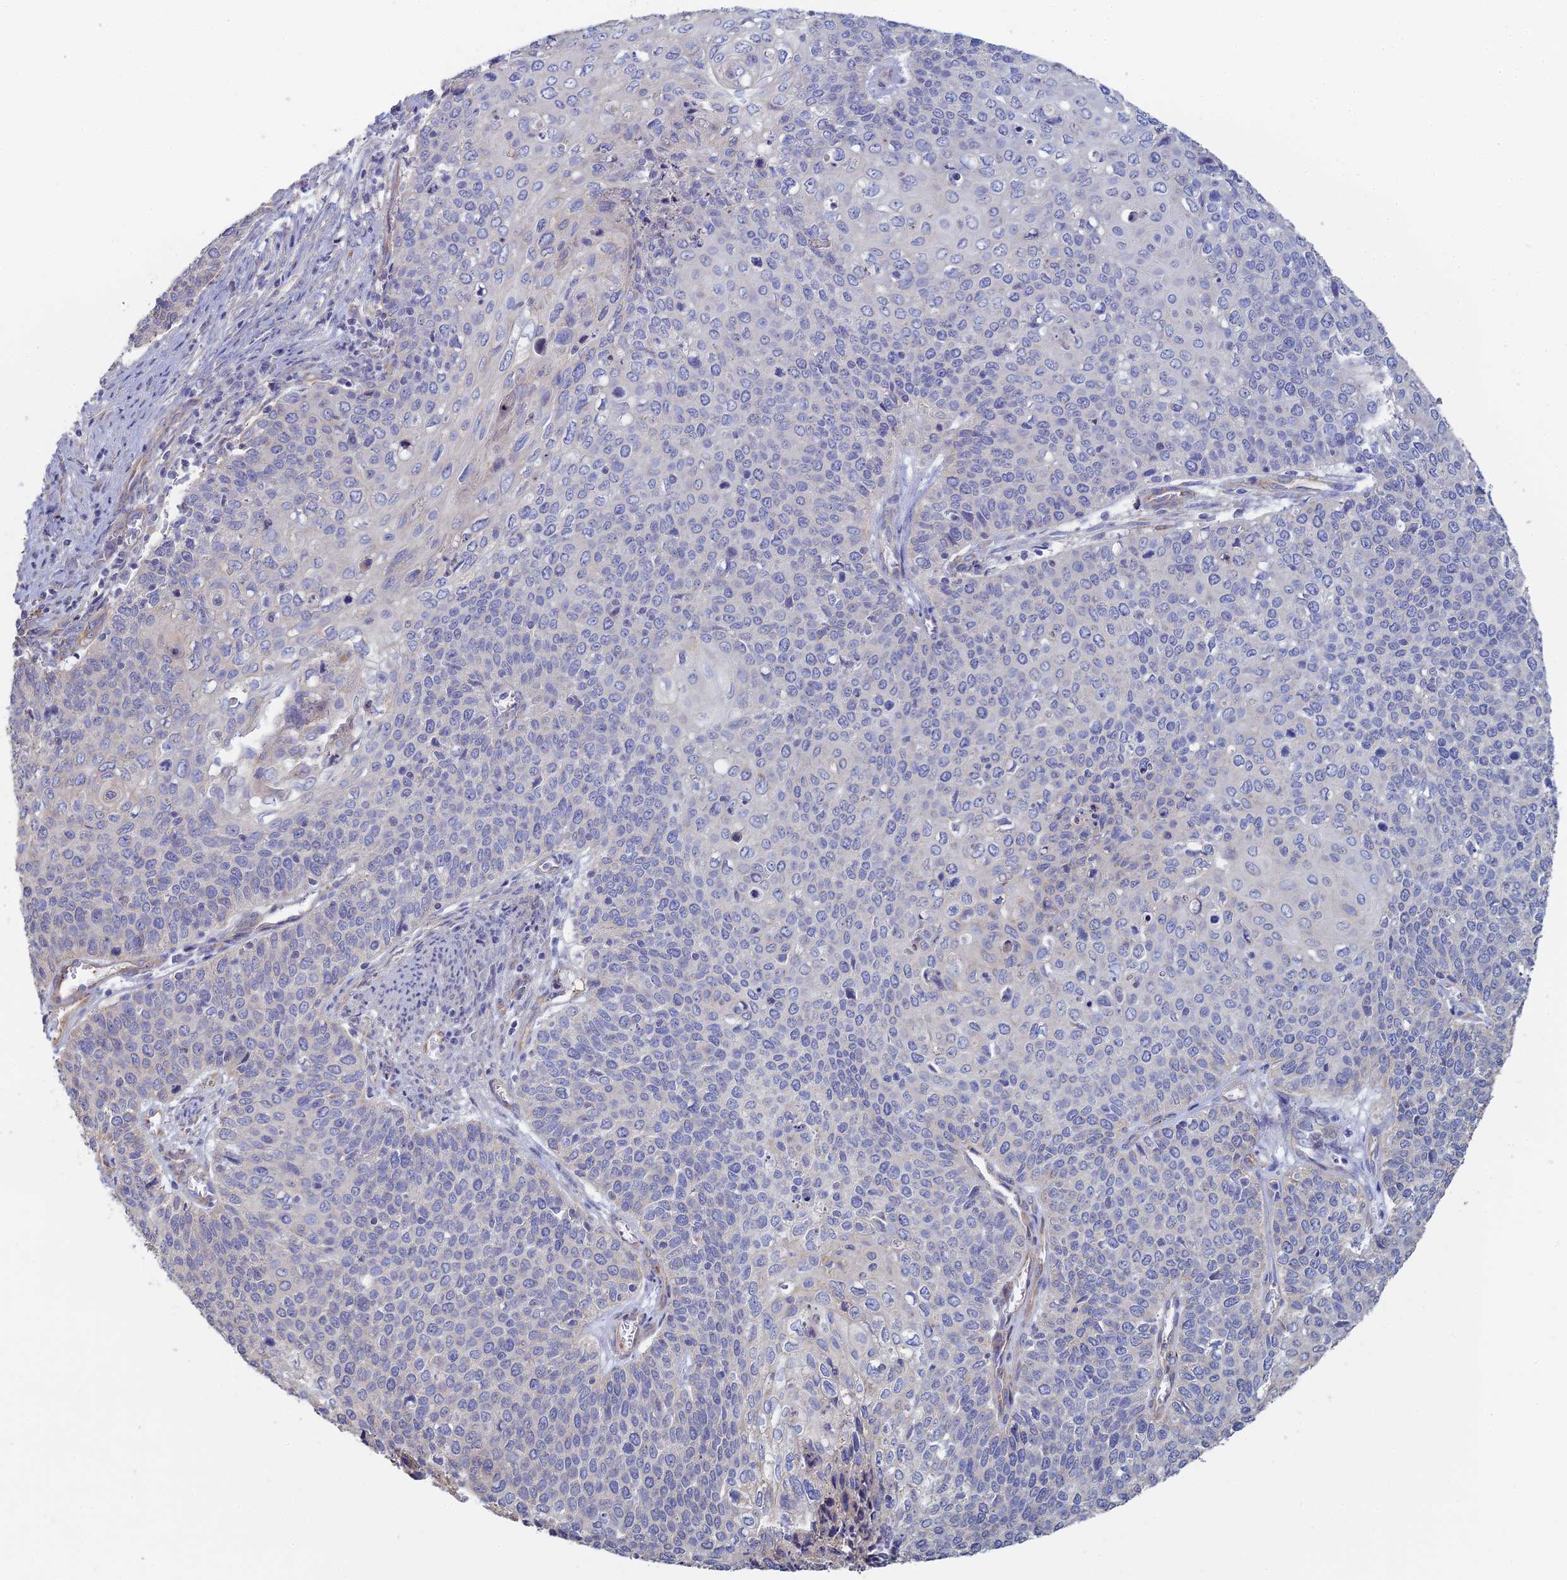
{"staining": {"intensity": "negative", "quantity": "none", "location": "none"}, "tissue": "cervical cancer", "cell_type": "Tumor cells", "image_type": "cancer", "snomed": [{"axis": "morphology", "description": "Squamous cell carcinoma, NOS"}, {"axis": "topography", "description": "Cervix"}], "caption": "Immunohistochemistry (IHC) photomicrograph of human squamous cell carcinoma (cervical) stained for a protein (brown), which exhibits no staining in tumor cells. (DAB (3,3'-diaminobenzidine) IHC visualized using brightfield microscopy, high magnification).", "gene": "PCDHA5", "patient": {"sex": "female", "age": 39}}